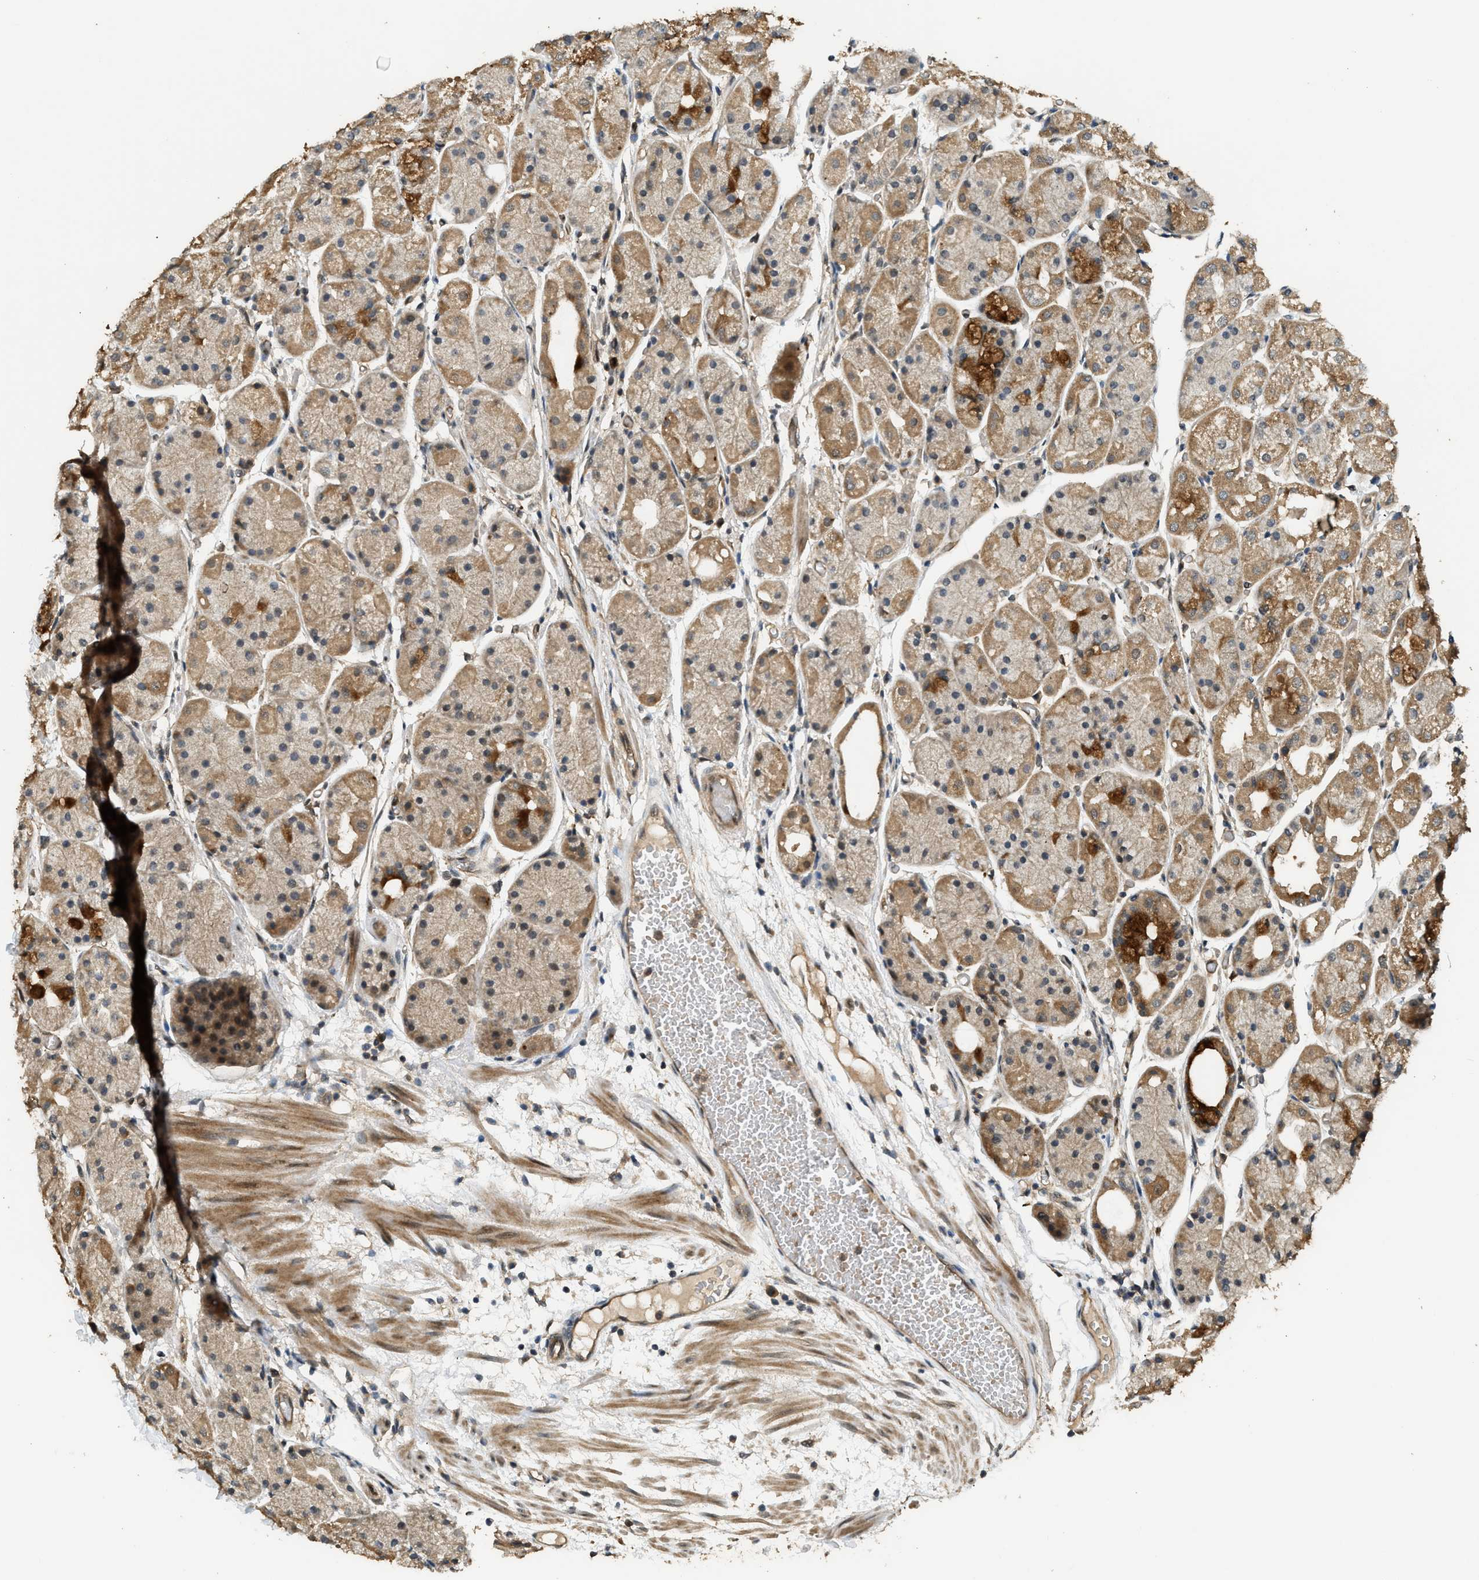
{"staining": {"intensity": "strong", "quantity": "25%-75%", "location": "cytoplasmic/membranous,nuclear"}, "tissue": "stomach", "cell_type": "Glandular cells", "image_type": "normal", "snomed": [{"axis": "morphology", "description": "Normal tissue, NOS"}, {"axis": "topography", "description": "Stomach, upper"}], "caption": "Immunohistochemistry photomicrograph of normal stomach: stomach stained using immunohistochemistry exhibits high levels of strong protein expression localized specifically in the cytoplasmic/membranous,nuclear of glandular cells, appearing as a cytoplasmic/membranous,nuclear brown color.", "gene": "GET1", "patient": {"sex": "male", "age": 72}}